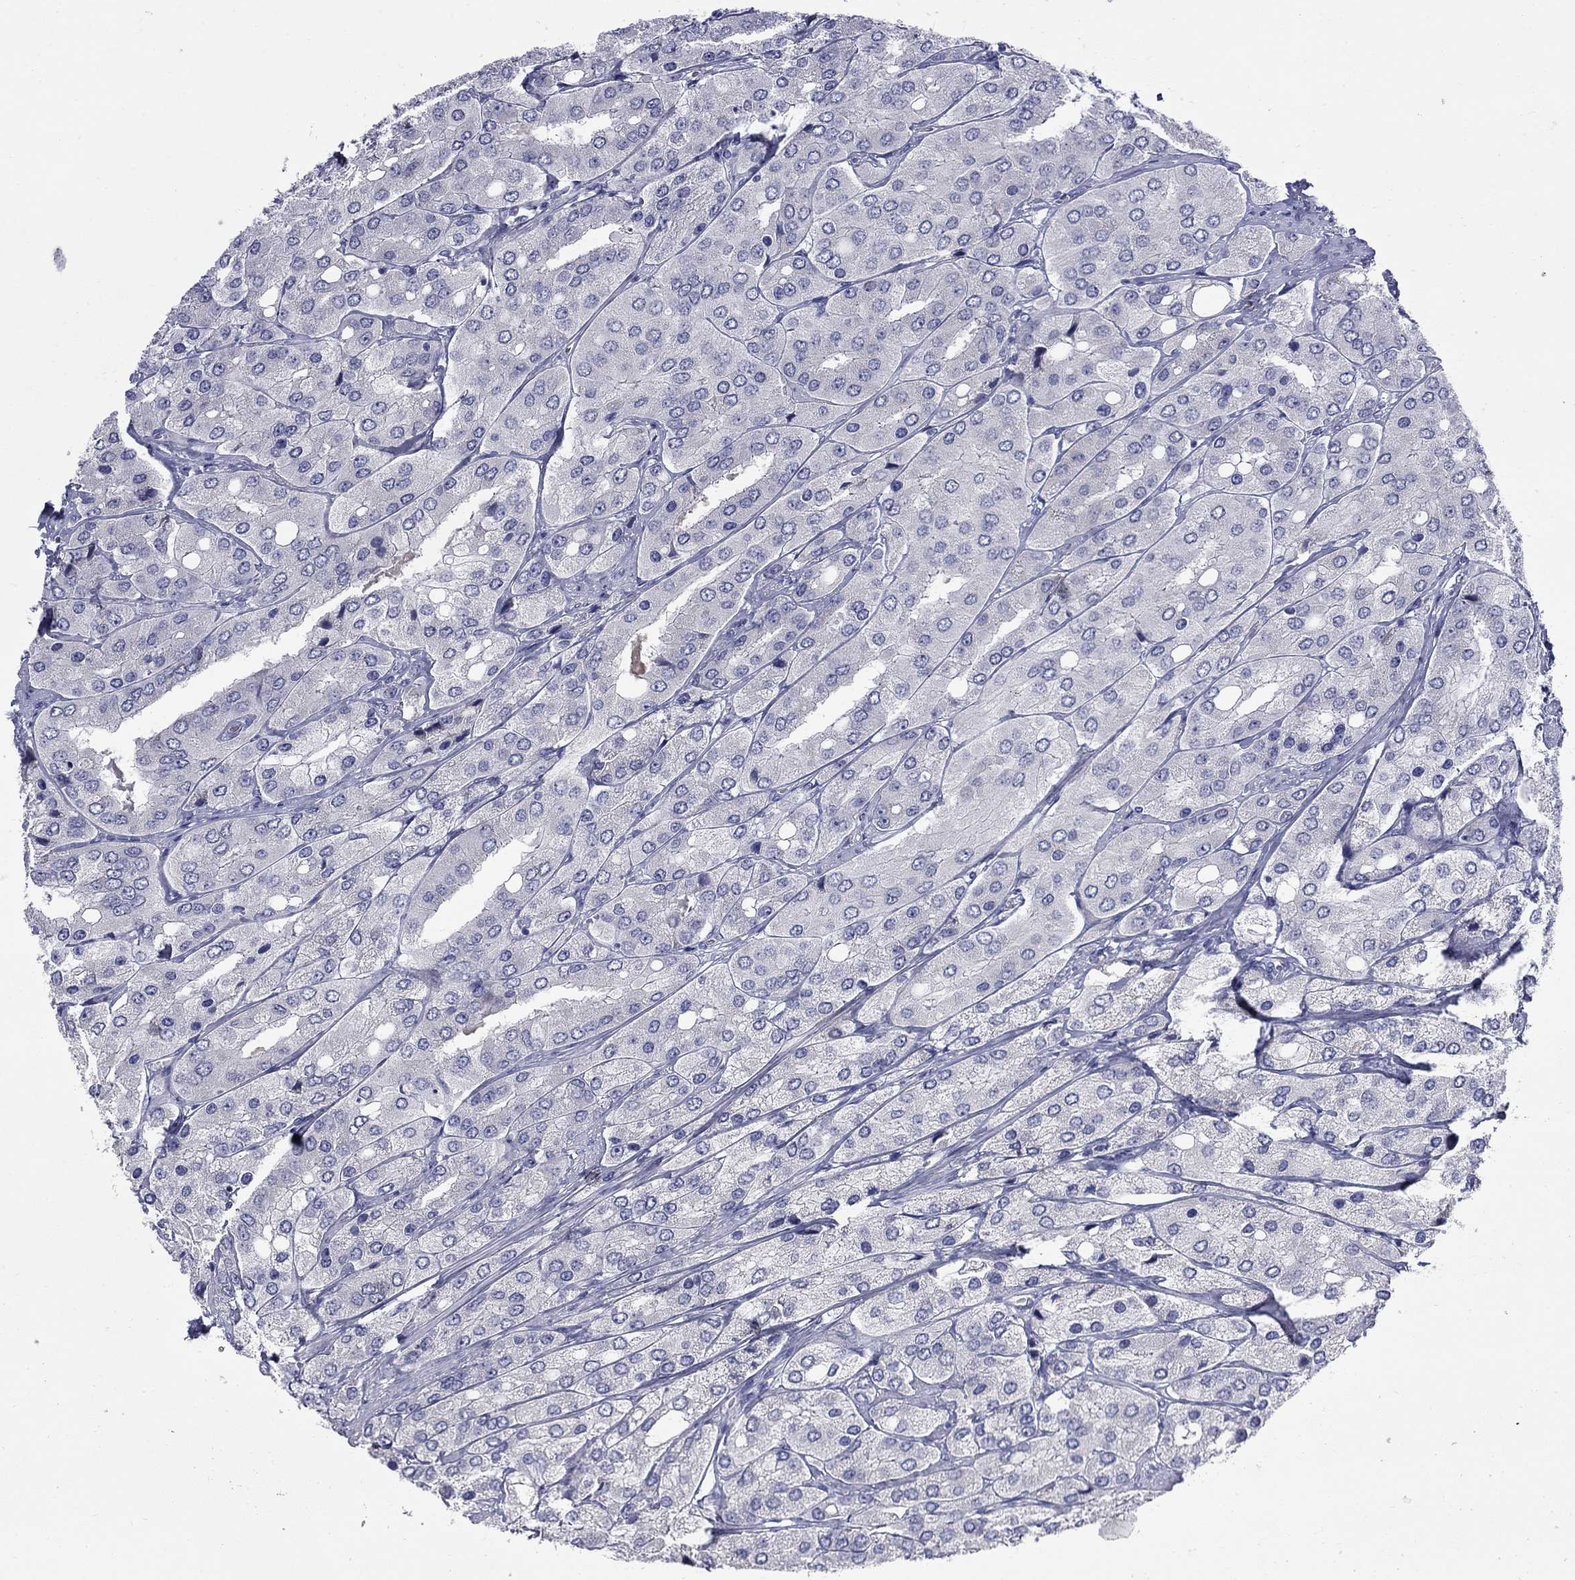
{"staining": {"intensity": "negative", "quantity": "none", "location": "none"}, "tissue": "prostate cancer", "cell_type": "Tumor cells", "image_type": "cancer", "snomed": [{"axis": "morphology", "description": "Adenocarcinoma, Low grade"}, {"axis": "topography", "description": "Prostate"}], "caption": "Tumor cells are negative for protein expression in human prostate adenocarcinoma (low-grade).", "gene": "UNC119B", "patient": {"sex": "male", "age": 69}}